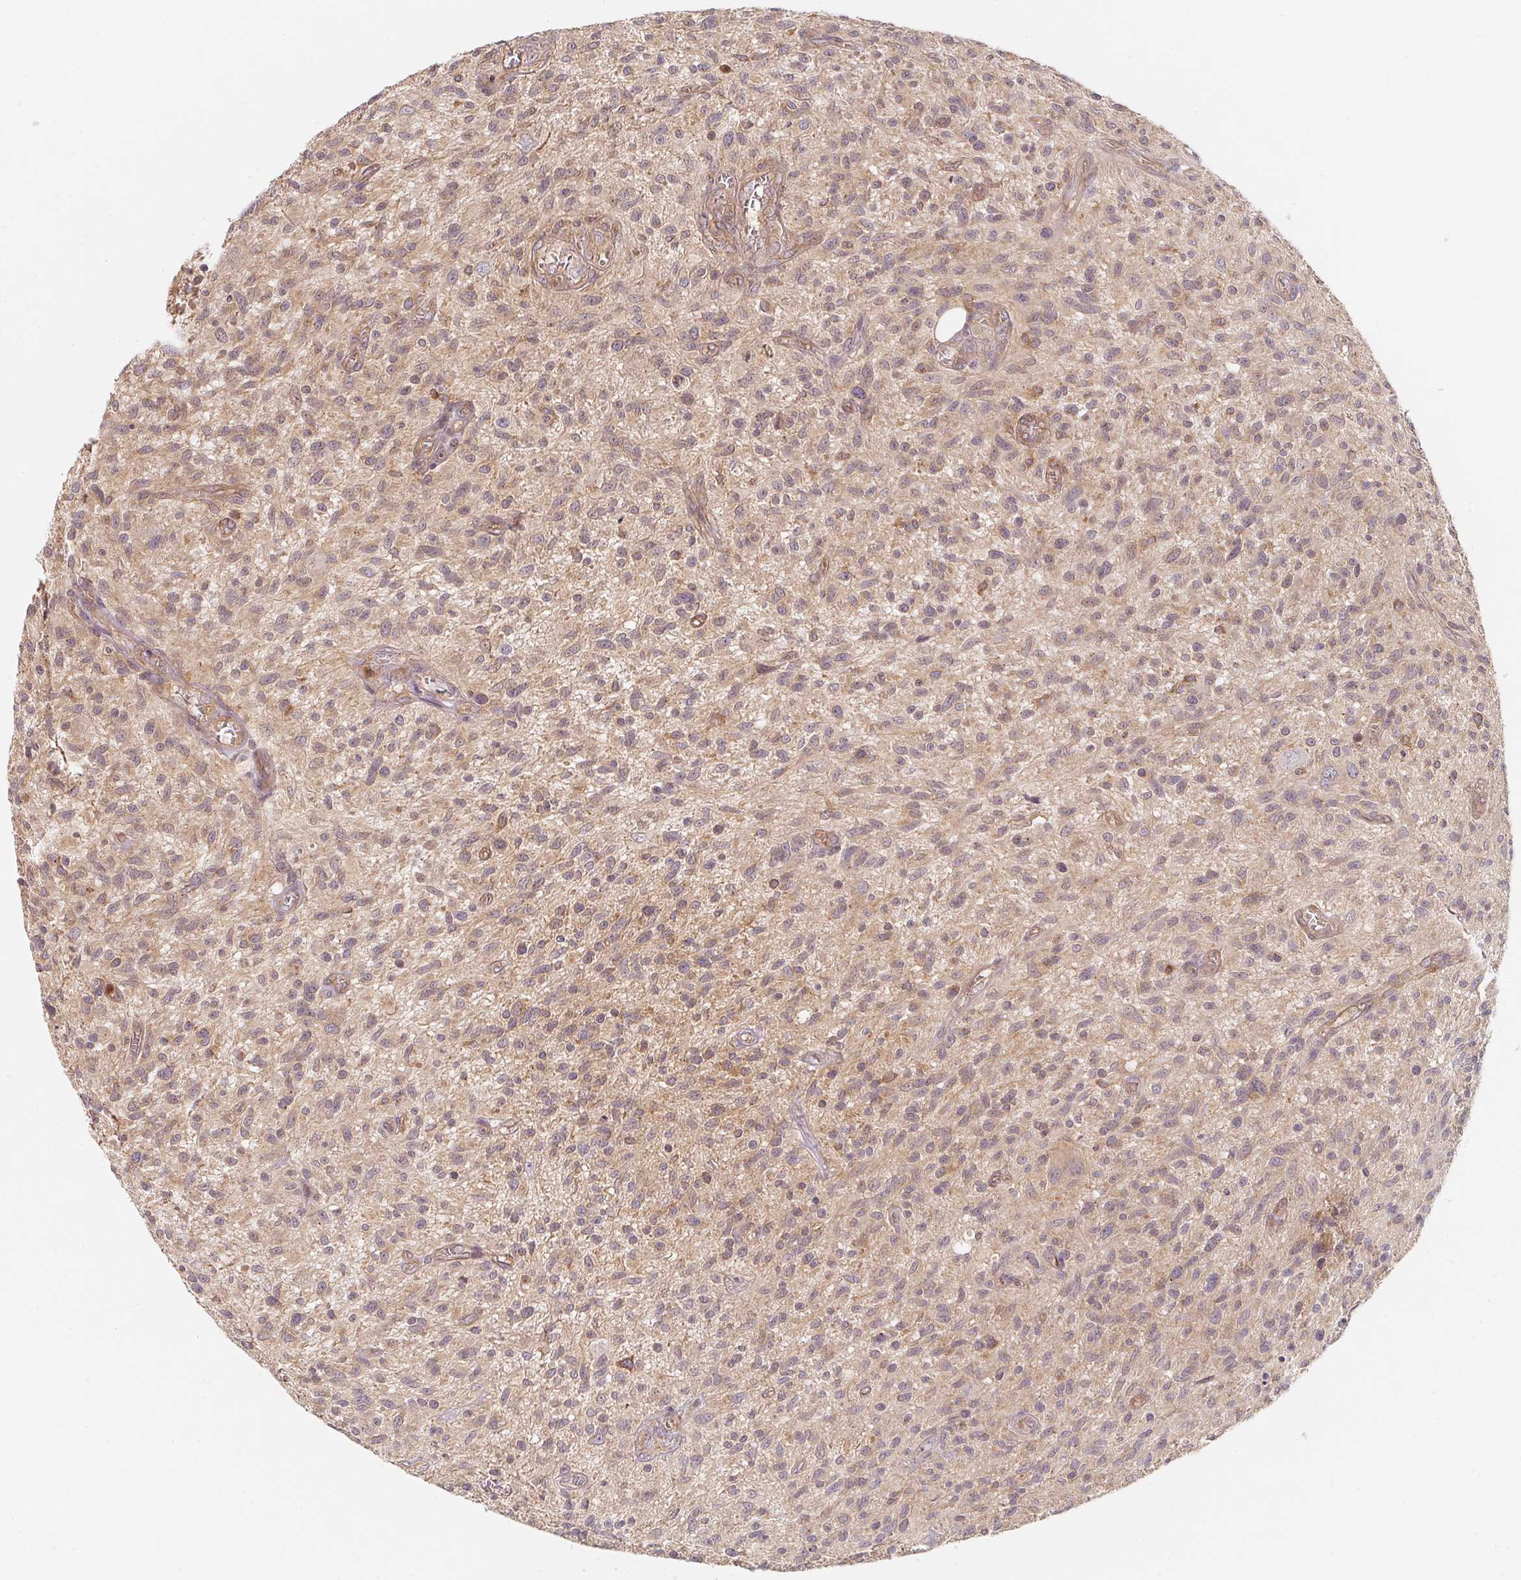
{"staining": {"intensity": "weak", "quantity": "<25%", "location": "cytoplasmic/membranous"}, "tissue": "glioma", "cell_type": "Tumor cells", "image_type": "cancer", "snomed": [{"axis": "morphology", "description": "Glioma, malignant, High grade"}, {"axis": "topography", "description": "Brain"}], "caption": "A histopathology image of glioma stained for a protein exhibits no brown staining in tumor cells.", "gene": "ANKRD13A", "patient": {"sex": "male", "age": 75}}